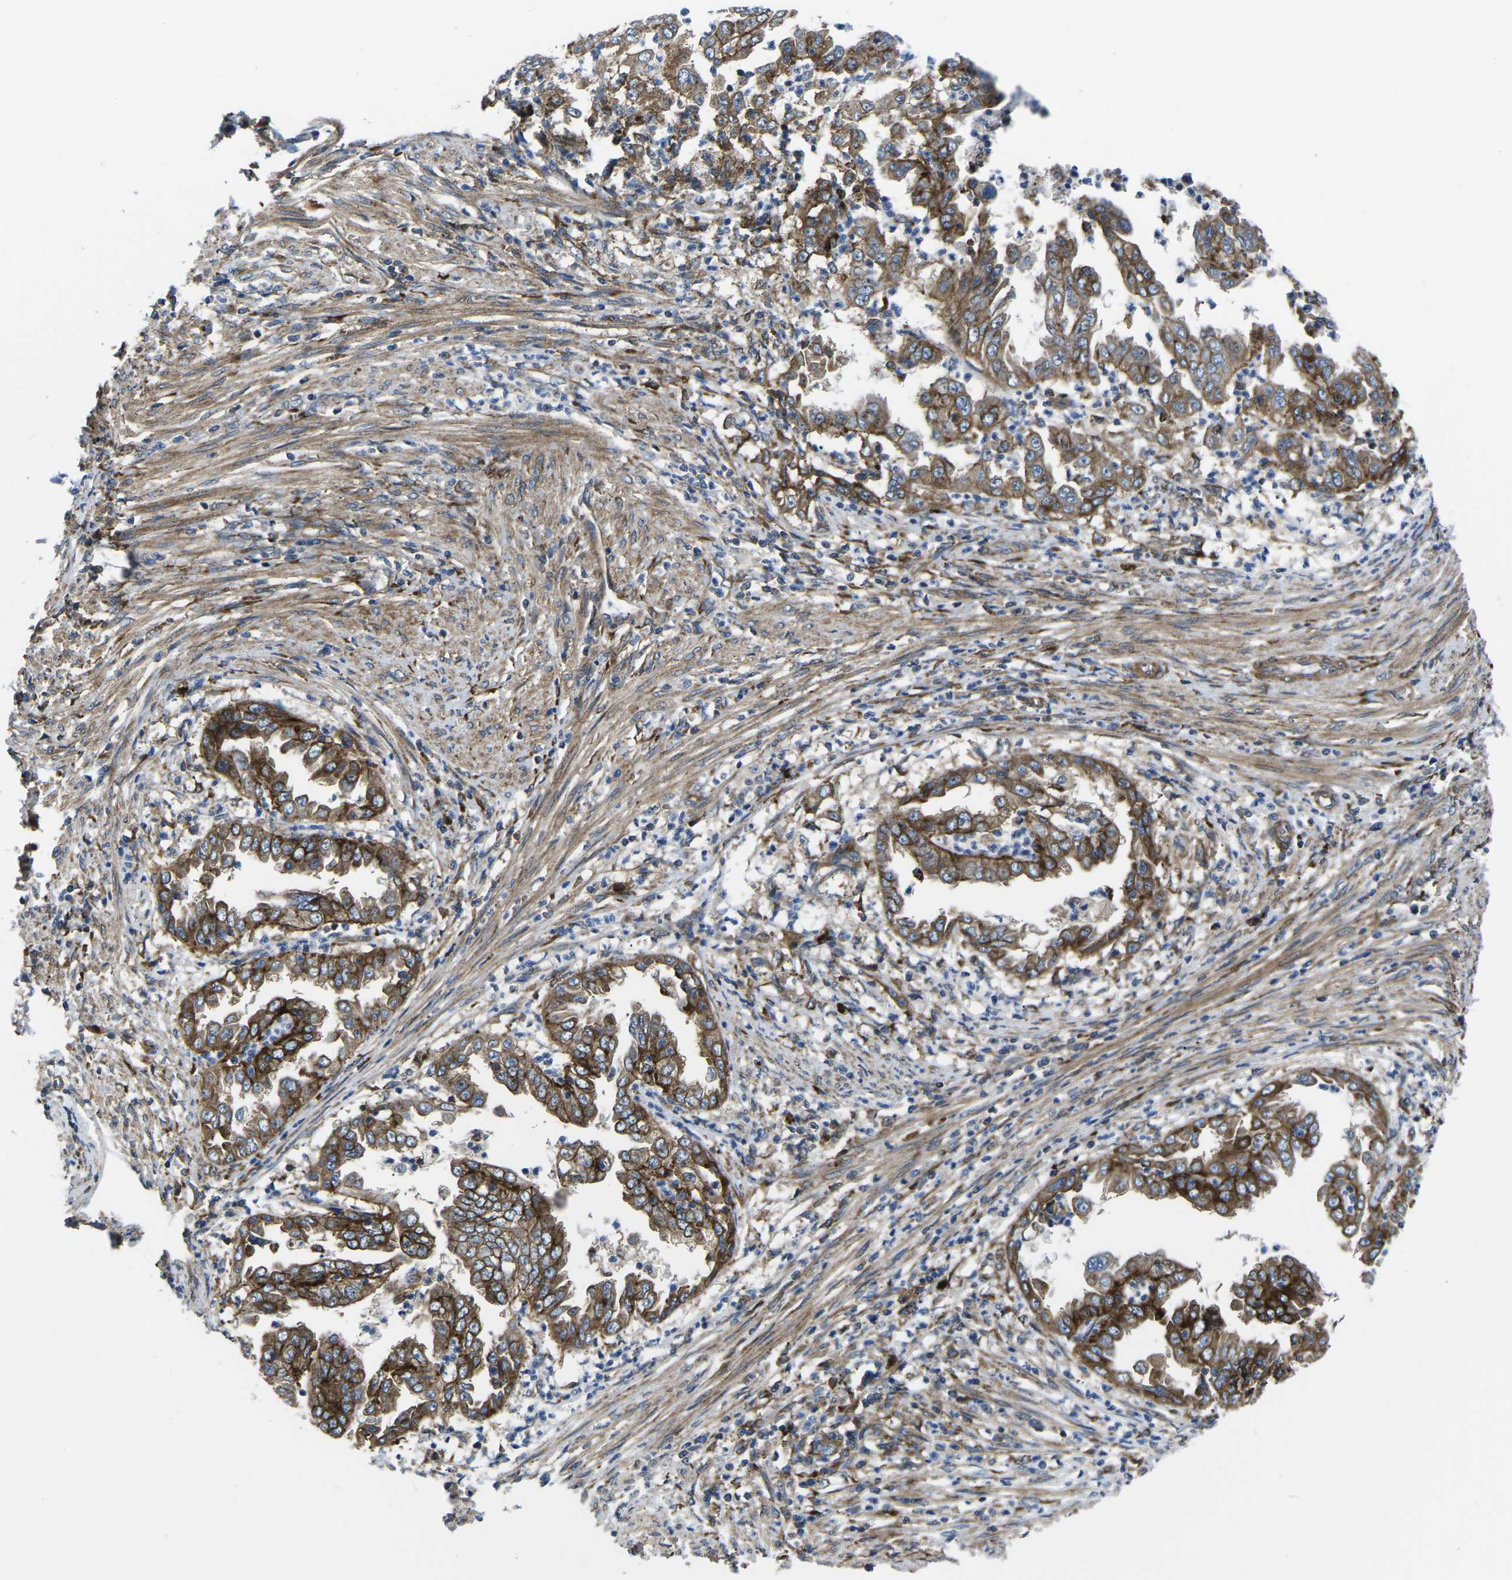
{"staining": {"intensity": "strong", "quantity": ">75%", "location": "cytoplasmic/membranous"}, "tissue": "endometrial cancer", "cell_type": "Tumor cells", "image_type": "cancer", "snomed": [{"axis": "morphology", "description": "Adenocarcinoma, NOS"}, {"axis": "topography", "description": "Endometrium"}], "caption": "Endometrial adenocarcinoma tissue reveals strong cytoplasmic/membranous positivity in about >75% of tumor cells, visualized by immunohistochemistry.", "gene": "DLG1", "patient": {"sex": "female", "age": 85}}